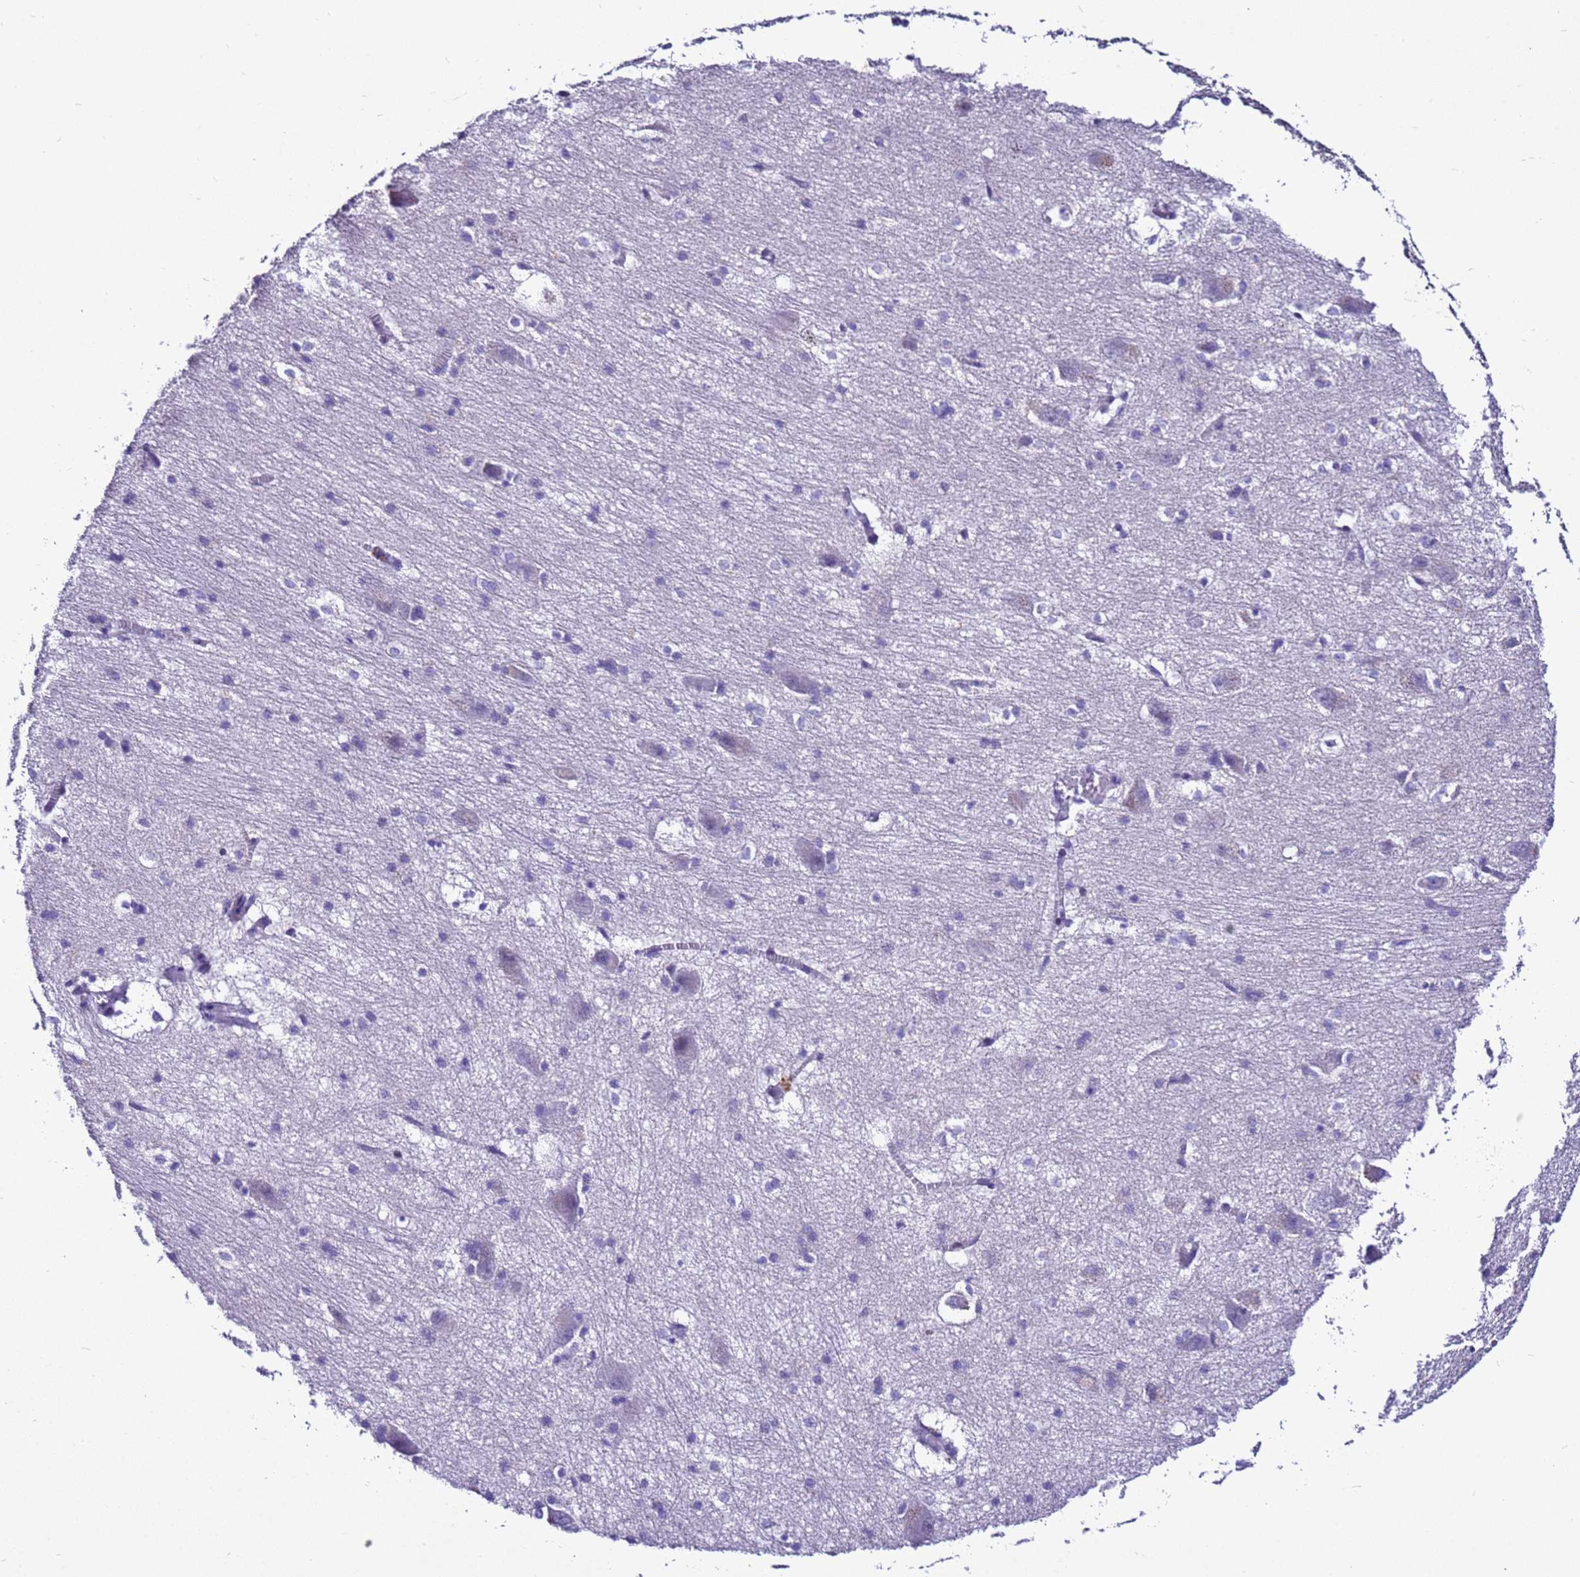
{"staining": {"intensity": "negative", "quantity": "none", "location": "none"}, "tissue": "caudate", "cell_type": "Glial cells", "image_type": "normal", "snomed": [{"axis": "morphology", "description": "Normal tissue, NOS"}, {"axis": "topography", "description": "Lateral ventricle wall"}], "caption": "Protein analysis of benign caudate exhibits no significant staining in glial cells.", "gene": "ZNF417", "patient": {"sex": "male", "age": 37}}